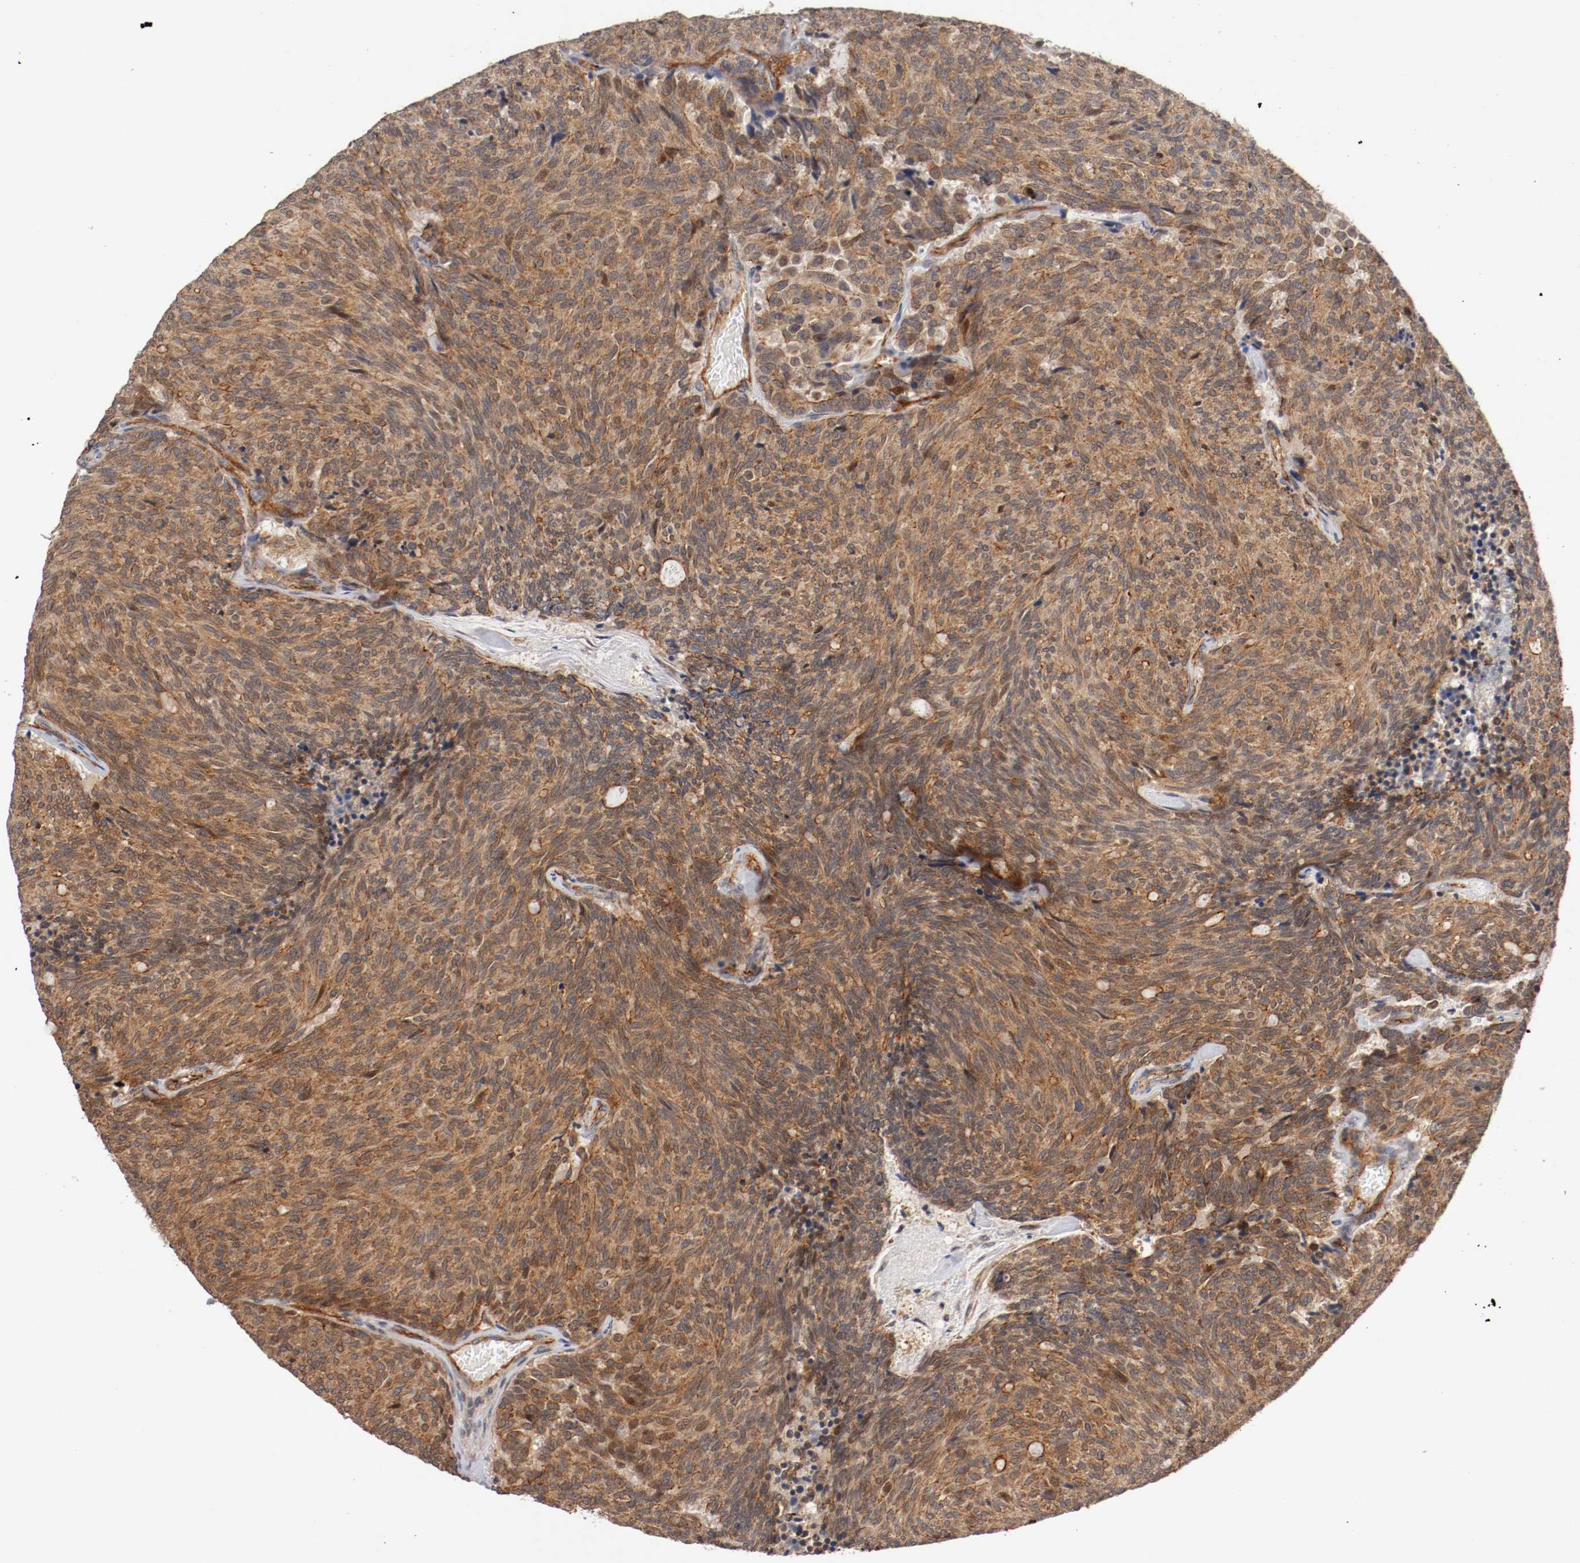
{"staining": {"intensity": "strong", "quantity": ">75%", "location": "cytoplasmic/membranous"}, "tissue": "carcinoid", "cell_type": "Tumor cells", "image_type": "cancer", "snomed": [{"axis": "morphology", "description": "Carcinoid, malignant, NOS"}, {"axis": "topography", "description": "Pancreas"}], "caption": "Protein staining by IHC shows strong cytoplasmic/membranous expression in about >75% of tumor cells in carcinoid.", "gene": "TYK2", "patient": {"sex": "female", "age": 54}}